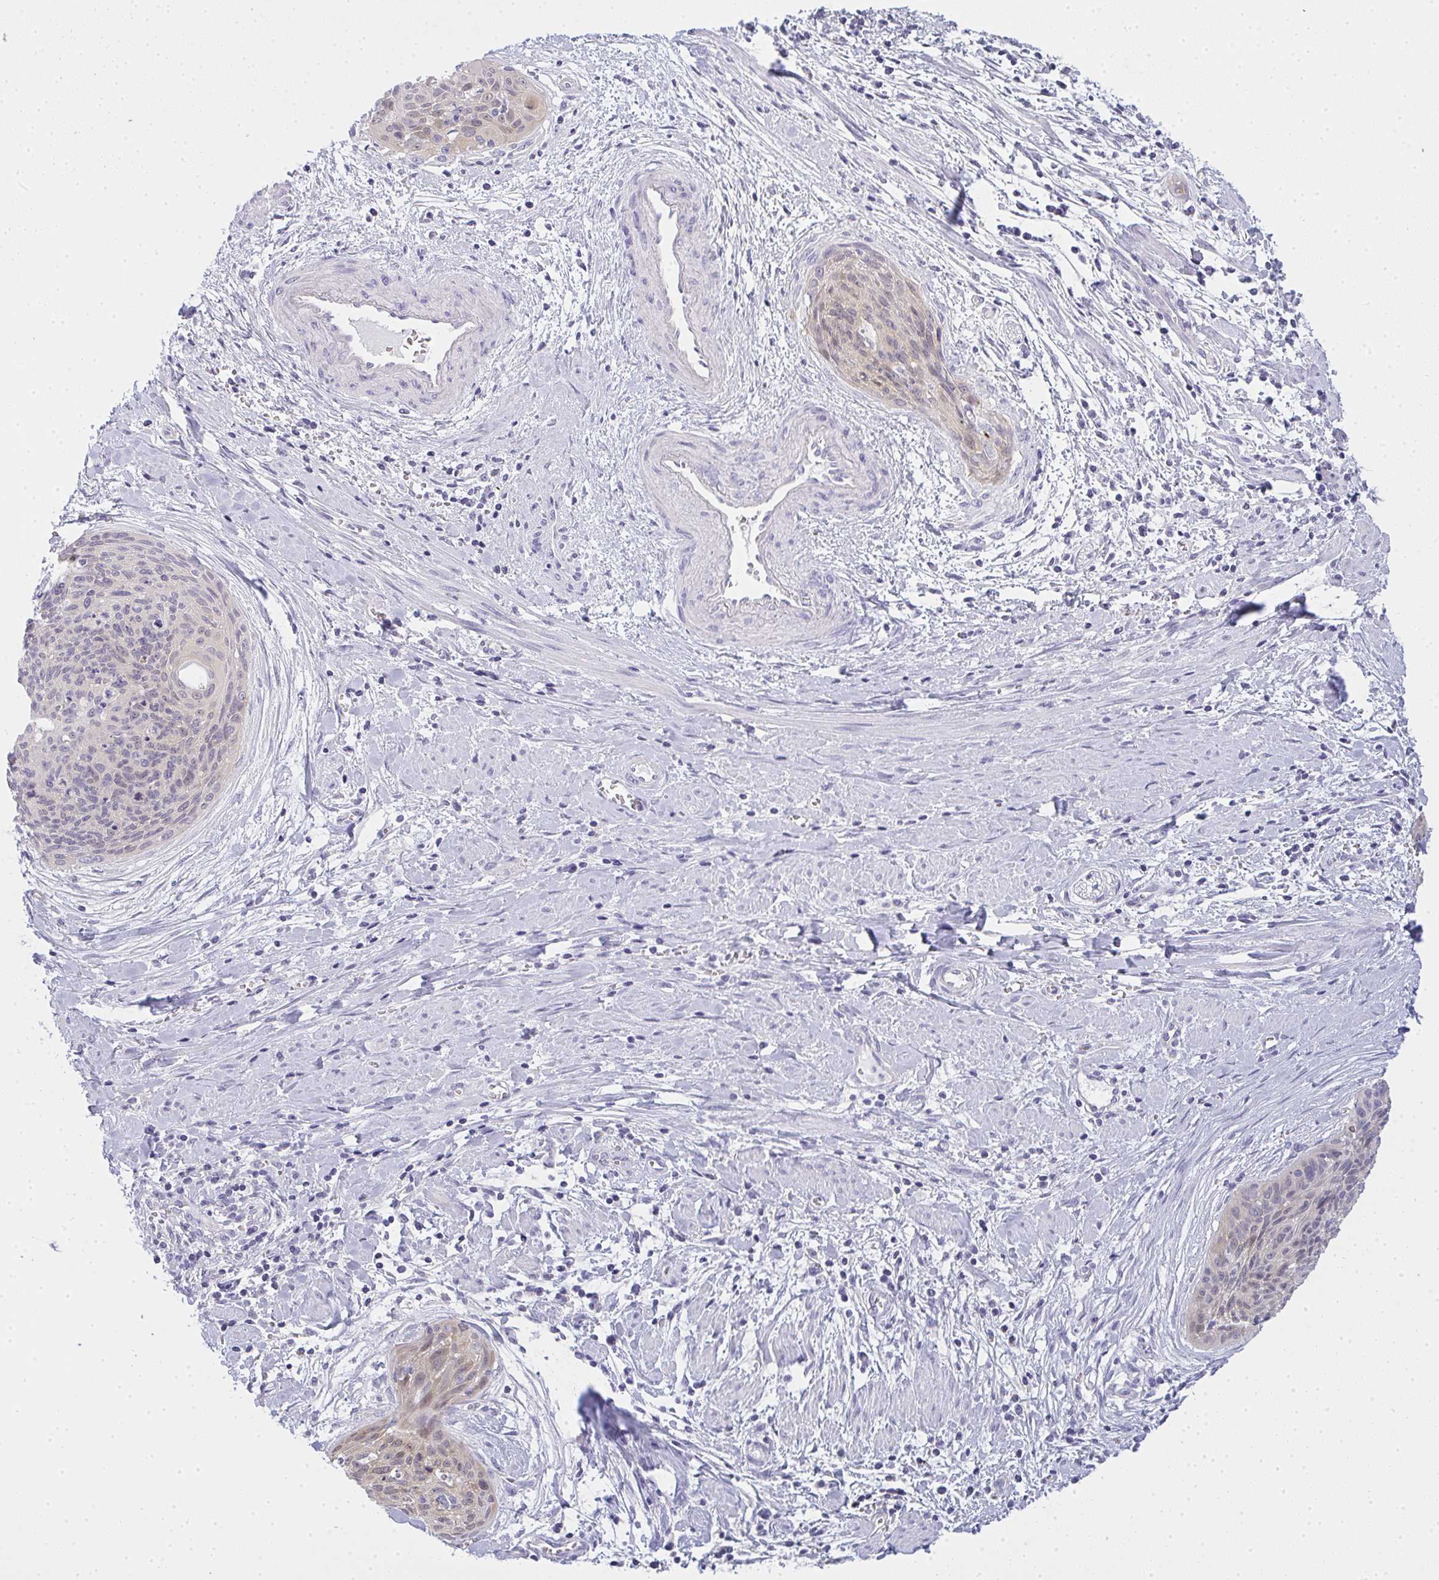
{"staining": {"intensity": "weak", "quantity": "<25%", "location": "cytoplasmic/membranous,nuclear"}, "tissue": "cervical cancer", "cell_type": "Tumor cells", "image_type": "cancer", "snomed": [{"axis": "morphology", "description": "Squamous cell carcinoma, NOS"}, {"axis": "topography", "description": "Cervix"}], "caption": "A photomicrograph of human squamous cell carcinoma (cervical) is negative for staining in tumor cells. (IHC, brightfield microscopy, high magnification).", "gene": "GSDMB", "patient": {"sex": "female", "age": 55}}